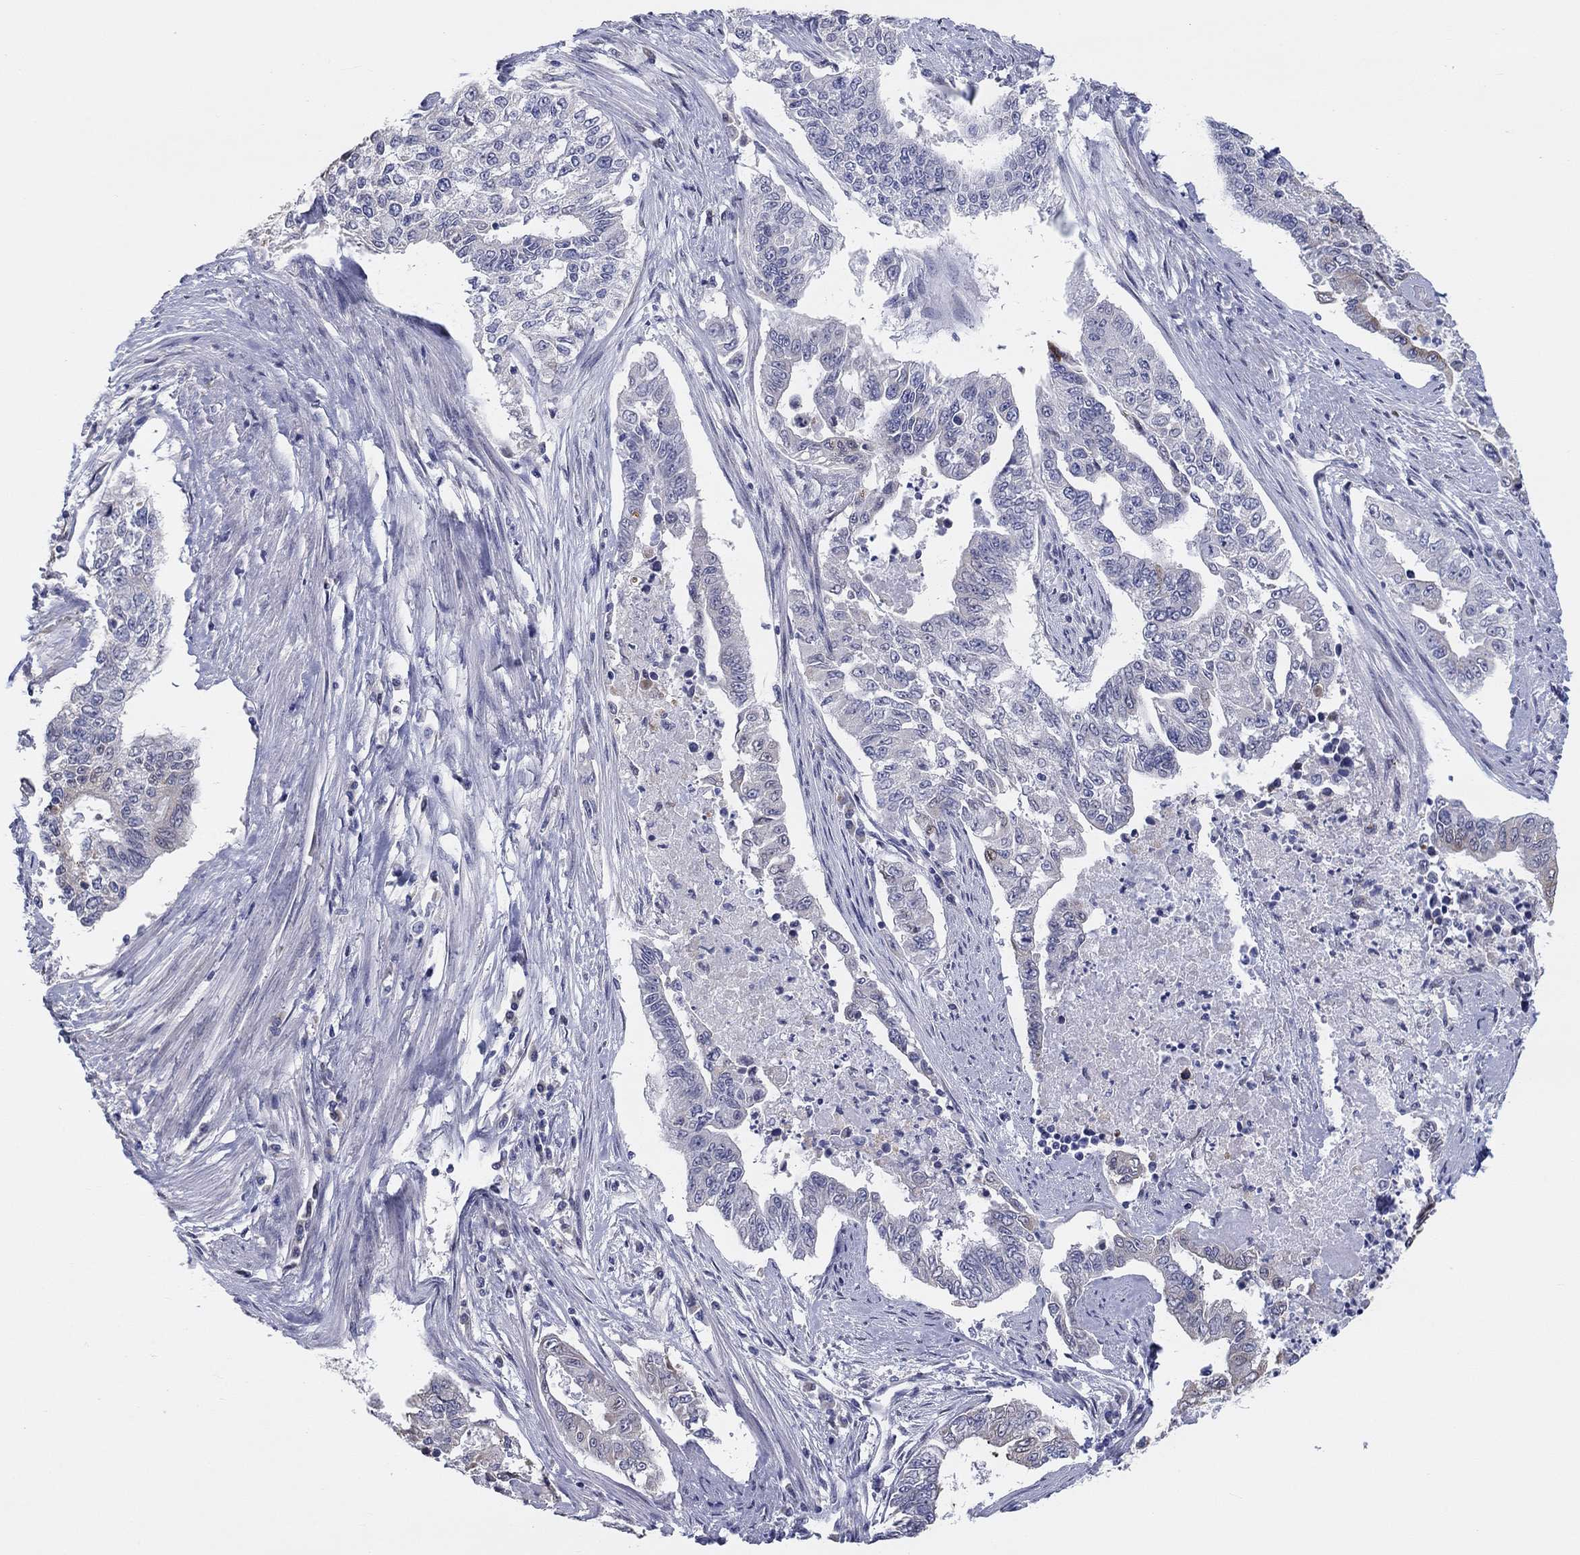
{"staining": {"intensity": "weak", "quantity": "<25%", "location": "cytoplasmic/membranous"}, "tissue": "endometrial cancer", "cell_type": "Tumor cells", "image_type": "cancer", "snomed": [{"axis": "morphology", "description": "Adenocarcinoma, NOS"}, {"axis": "topography", "description": "Uterus"}], "caption": "Protein analysis of endometrial cancer (adenocarcinoma) shows no significant staining in tumor cells.", "gene": "LRRC4C", "patient": {"sex": "female", "age": 59}}